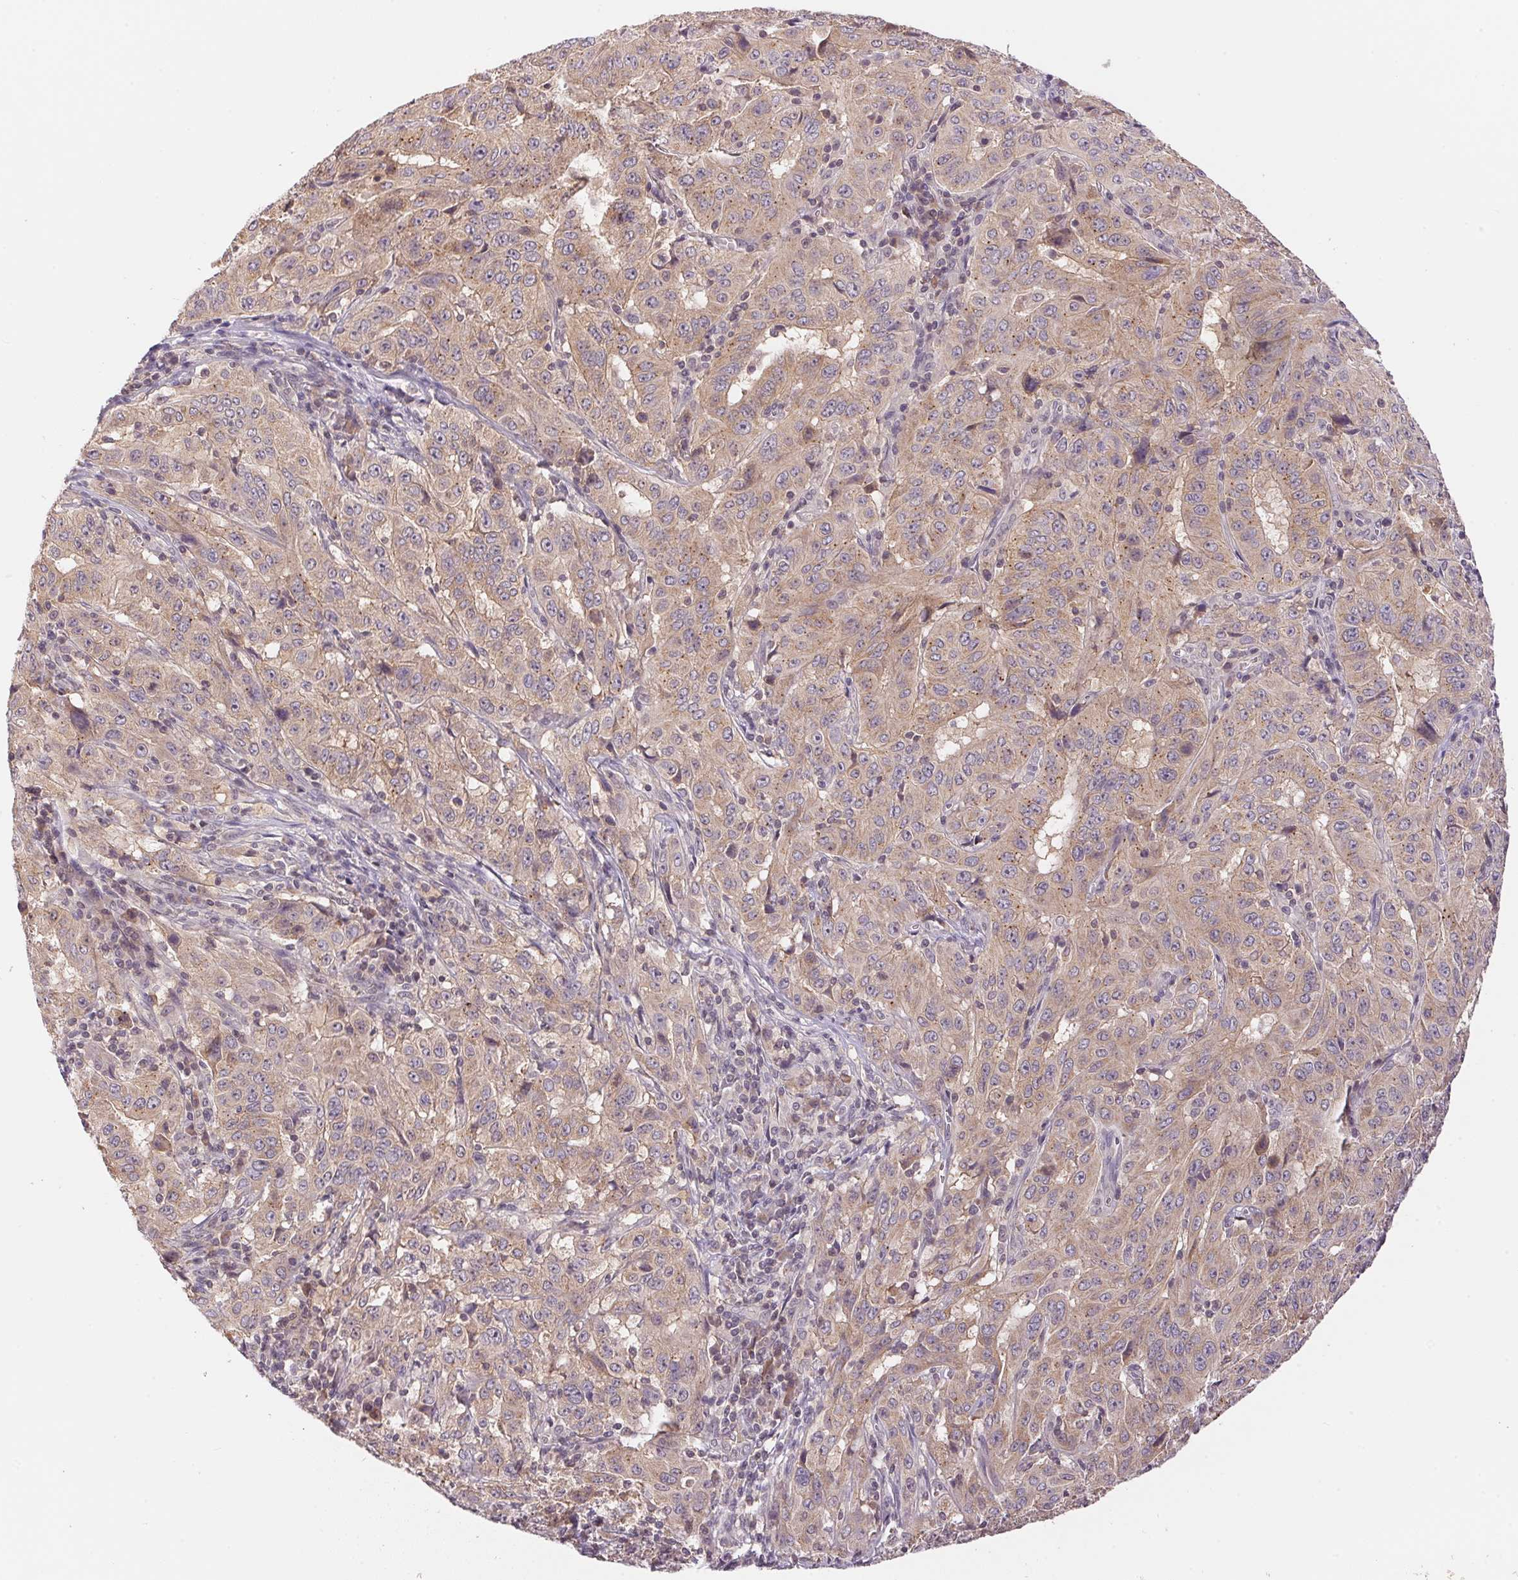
{"staining": {"intensity": "weak", "quantity": ">75%", "location": "cytoplasmic/membranous"}, "tissue": "pancreatic cancer", "cell_type": "Tumor cells", "image_type": "cancer", "snomed": [{"axis": "morphology", "description": "Adenocarcinoma, NOS"}, {"axis": "topography", "description": "Pancreas"}], "caption": "Adenocarcinoma (pancreatic) was stained to show a protein in brown. There is low levels of weak cytoplasmic/membranous staining in about >75% of tumor cells.", "gene": "BNIP5", "patient": {"sex": "male", "age": 63}}